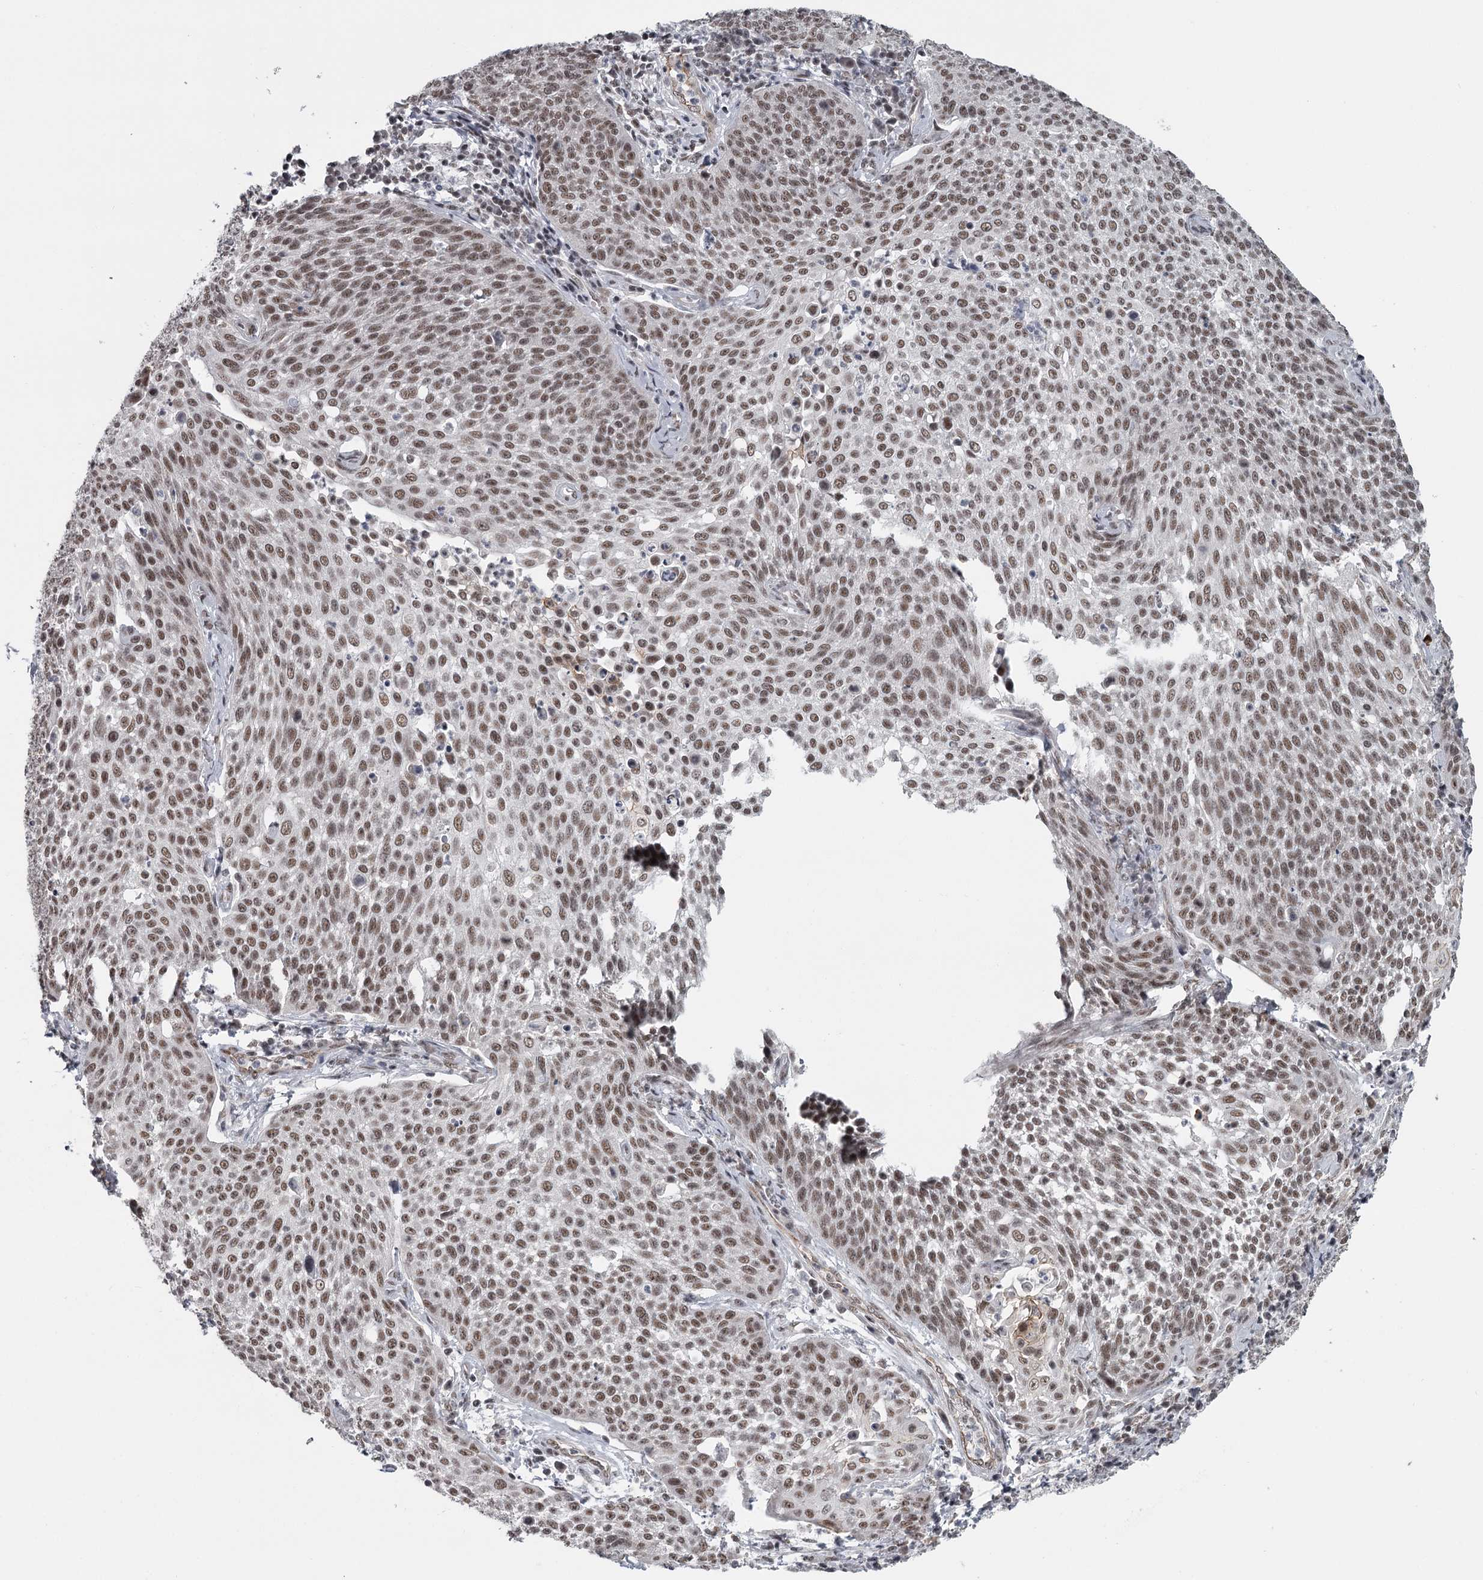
{"staining": {"intensity": "moderate", "quantity": ">75%", "location": "nuclear"}, "tissue": "cervical cancer", "cell_type": "Tumor cells", "image_type": "cancer", "snomed": [{"axis": "morphology", "description": "Squamous cell carcinoma, NOS"}, {"axis": "topography", "description": "Cervix"}], "caption": "A brown stain labels moderate nuclear positivity of a protein in squamous cell carcinoma (cervical) tumor cells. Using DAB (brown) and hematoxylin (blue) stains, captured at high magnification using brightfield microscopy.", "gene": "FAM13C", "patient": {"sex": "female", "age": 34}}